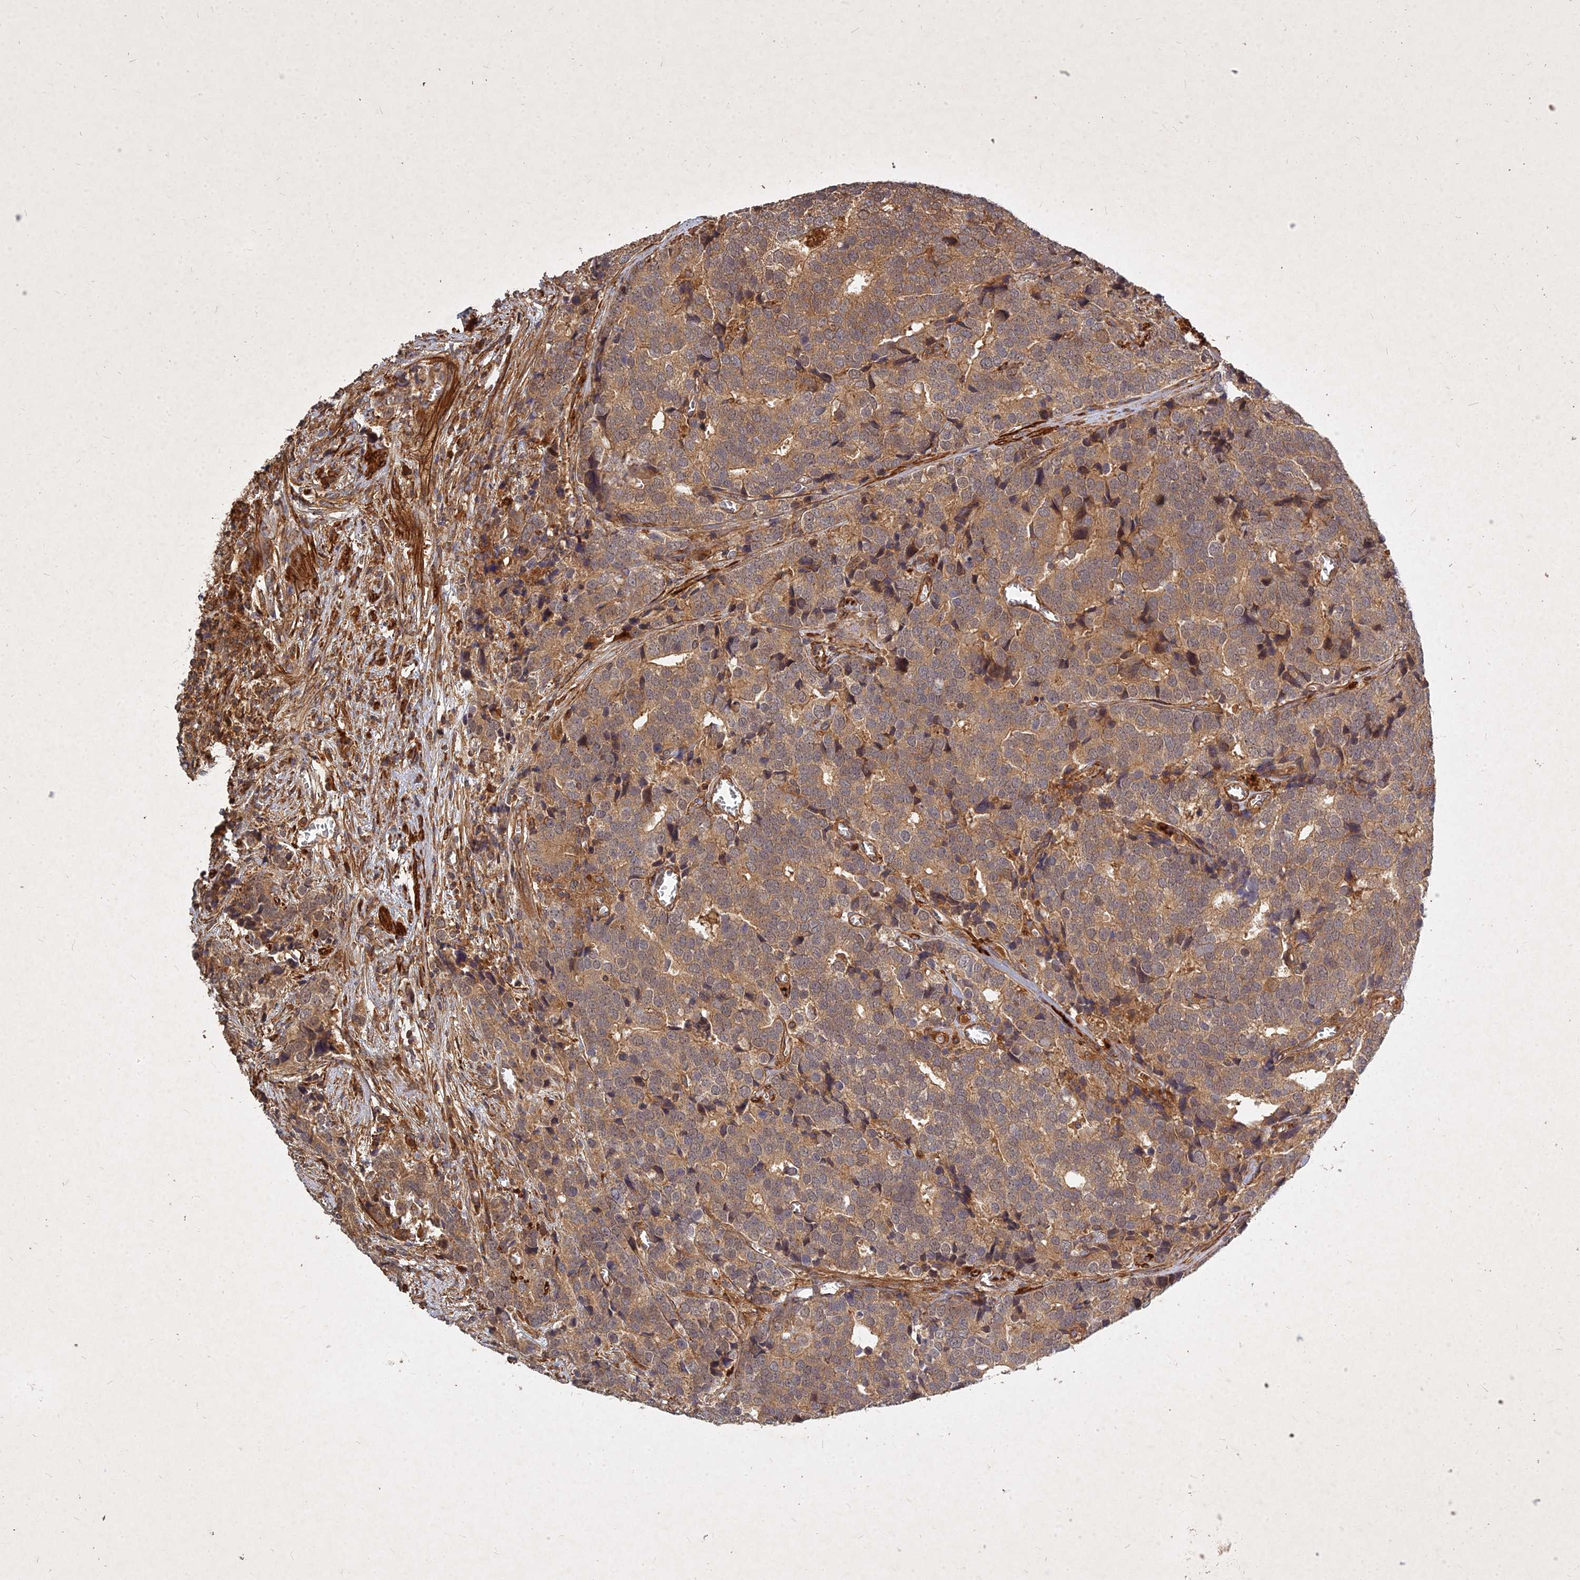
{"staining": {"intensity": "moderate", "quantity": ">75%", "location": "cytoplasmic/membranous"}, "tissue": "prostate cancer", "cell_type": "Tumor cells", "image_type": "cancer", "snomed": [{"axis": "morphology", "description": "Adenocarcinoma, High grade"}, {"axis": "topography", "description": "Prostate"}], "caption": "An IHC photomicrograph of tumor tissue is shown. Protein staining in brown labels moderate cytoplasmic/membranous positivity in adenocarcinoma (high-grade) (prostate) within tumor cells. The protein is shown in brown color, while the nuclei are stained blue.", "gene": "UBE2W", "patient": {"sex": "male", "age": 71}}